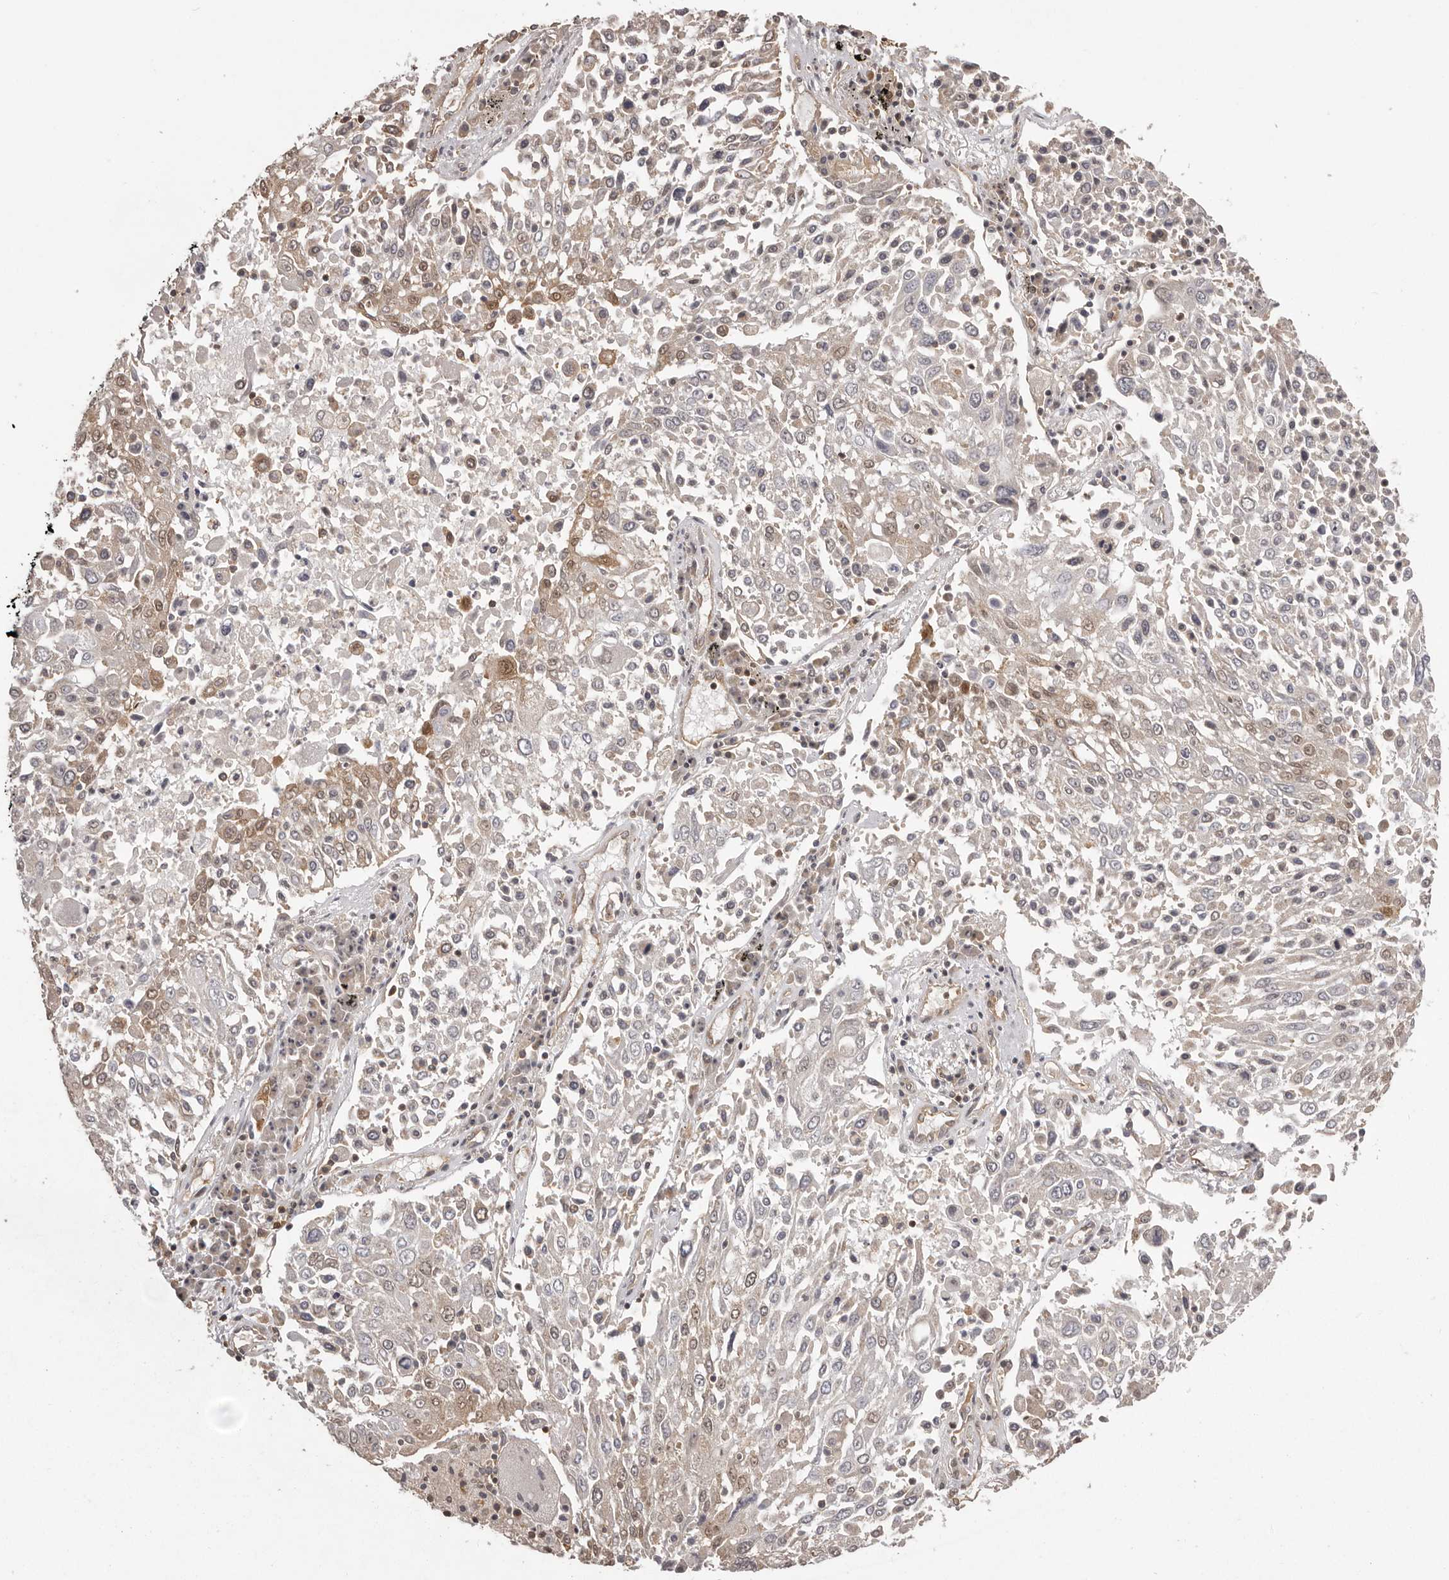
{"staining": {"intensity": "weak", "quantity": "<25%", "location": "cytoplasmic/membranous"}, "tissue": "lung cancer", "cell_type": "Tumor cells", "image_type": "cancer", "snomed": [{"axis": "morphology", "description": "Squamous cell carcinoma, NOS"}, {"axis": "topography", "description": "Lung"}], "caption": "Immunohistochemical staining of squamous cell carcinoma (lung) displays no significant expression in tumor cells. The staining was performed using DAB (3,3'-diaminobenzidine) to visualize the protein expression in brown, while the nuclei were stained in blue with hematoxylin (Magnification: 20x).", "gene": "NFKBIA", "patient": {"sex": "male", "age": 65}}